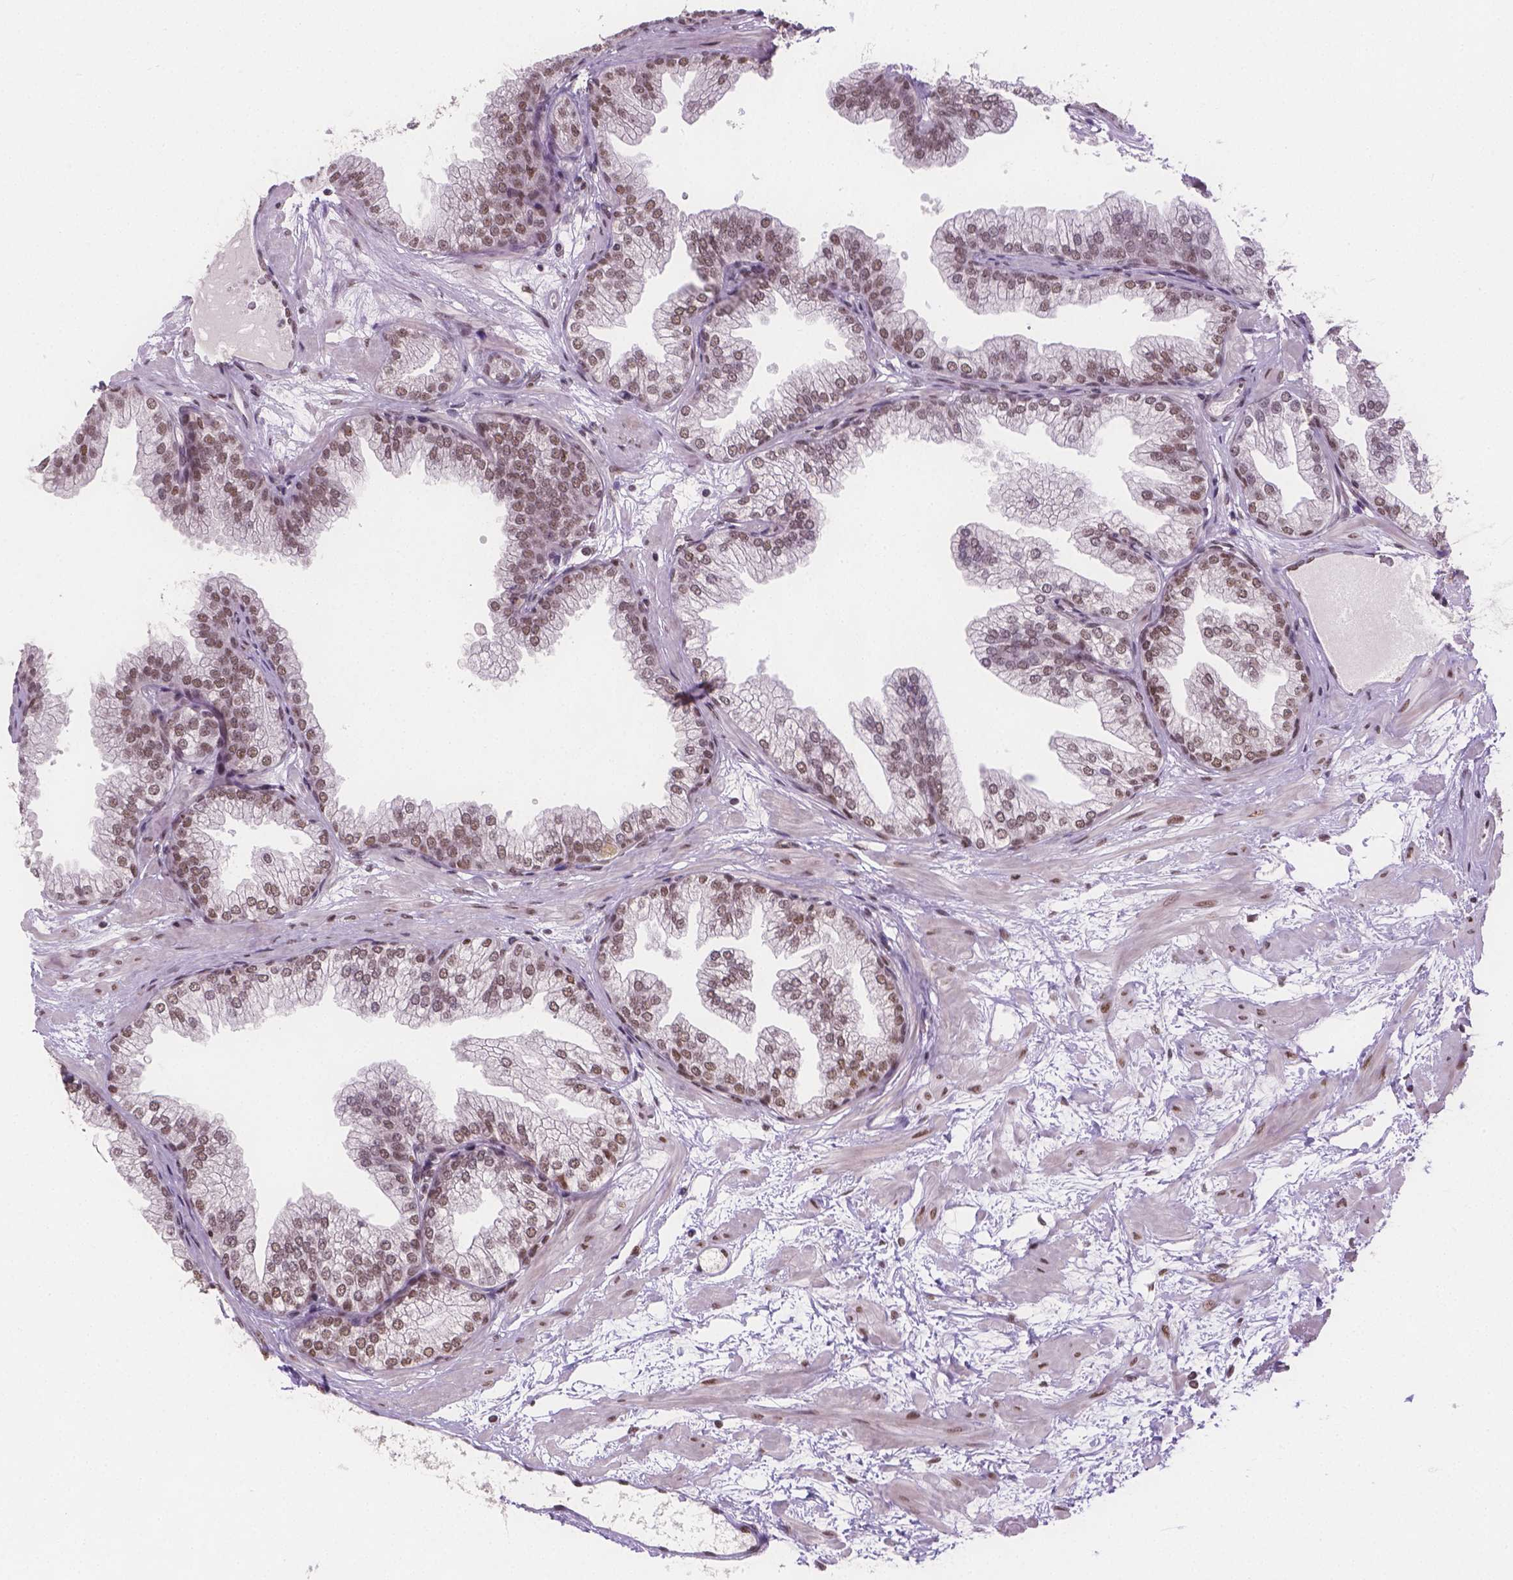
{"staining": {"intensity": "moderate", "quantity": ">75%", "location": "nuclear"}, "tissue": "prostate", "cell_type": "Glandular cells", "image_type": "normal", "snomed": [{"axis": "morphology", "description": "Normal tissue, NOS"}, {"axis": "topography", "description": "Prostate"}], "caption": "This photomicrograph demonstrates normal prostate stained with IHC to label a protein in brown. The nuclear of glandular cells show moderate positivity for the protein. Nuclei are counter-stained blue.", "gene": "FANCE", "patient": {"sex": "male", "age": 37}}